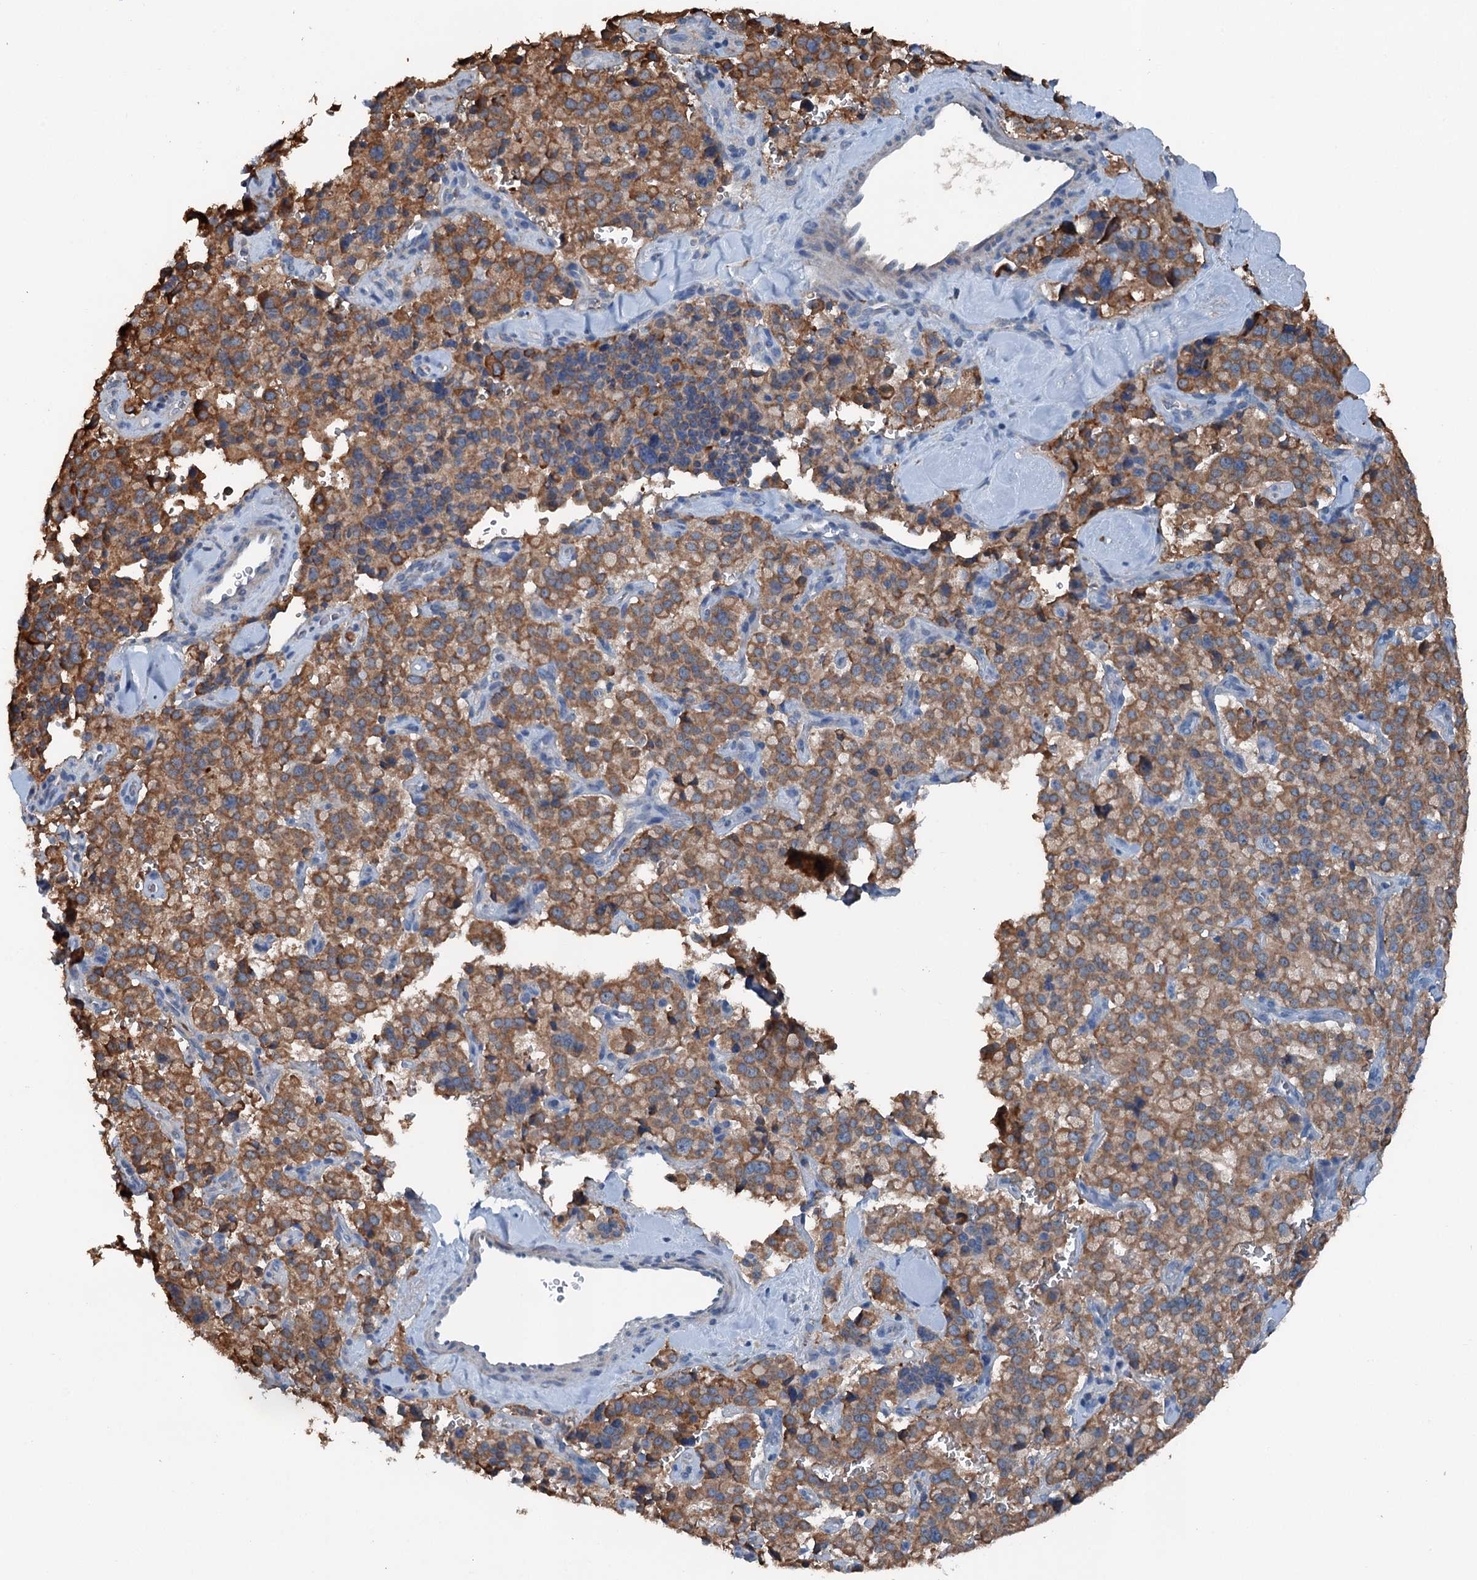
{"staining": {"intensity": "strong", "quantity": ">75%", "location": "cytoplasmic/membranous"}, "tissue": "pancreatic cancer", "cell_type": "Tumor cells", "image_type": "cancer", "snomed": [{"axis": "morphology", "description": "Adenocarcinoma, NOS"}, {"axis": "topography", "description": "Pancreas"}], "caption": "Immunohistochemical staining of pancreatic cancer displays high levels of strong cytoplasmic/membranous protein staining in about >75% of tumor cells.", "gene": "TRPT1", "patient": {"sex": "male", "age": 65}}